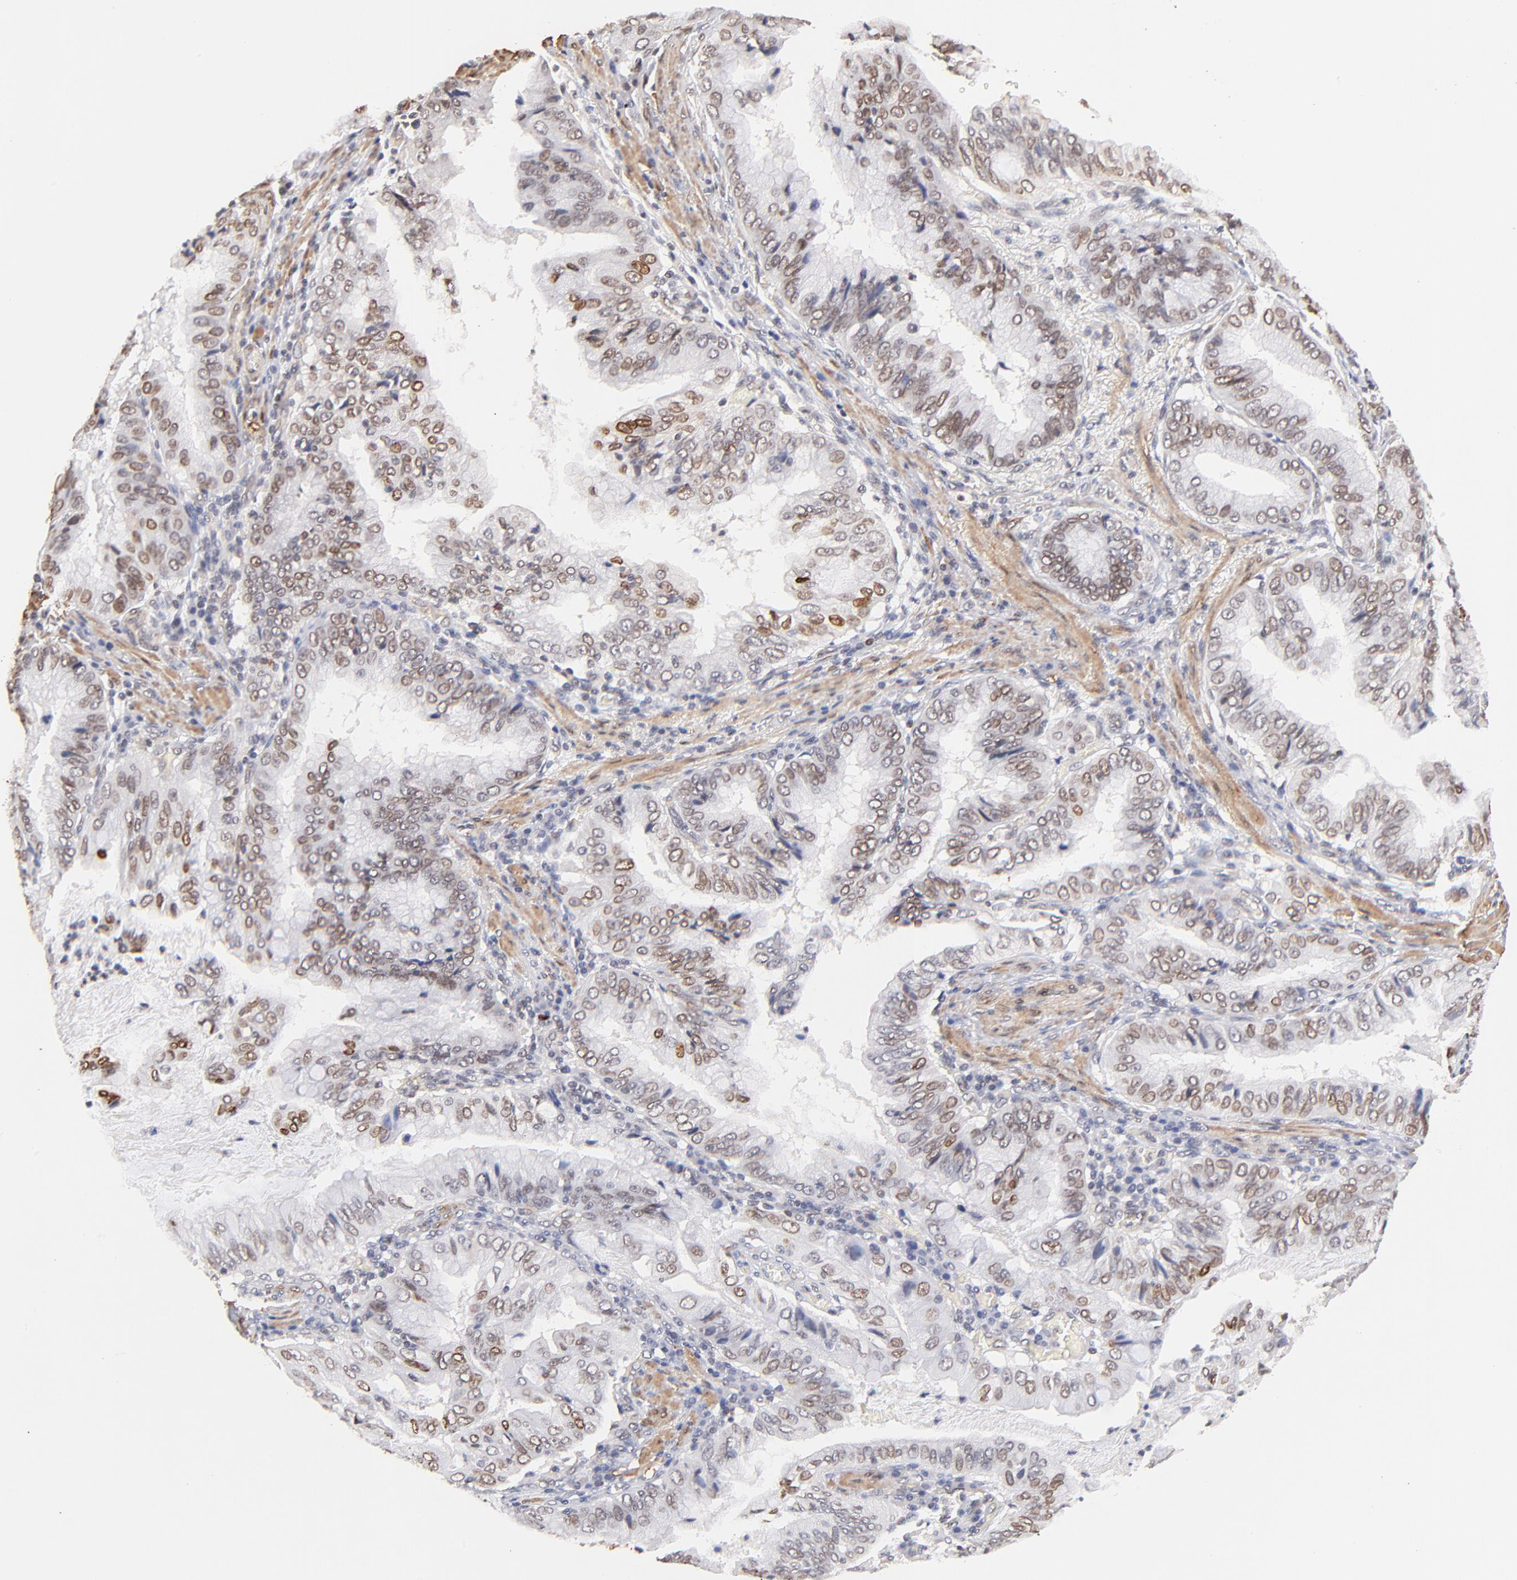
{"staining": {"intensity": "moderate", "quantity": "25%-75%", "location": "cytoplasmic/membranous,nuclear"}, "tissue": "stomach cancer", "cell_type": "Tumor cells", "image_type": "cancer", "snomed": [{"axis": "morphology", "description": "Adenocarcinoma, NOS"}, {"axis": "topography", "description": "Stomach, upper"}], "caption": "Human adenocarcinoma (stomach) stained with a protein marker reveals moderate staining in tumor cells.", "gene": "ZFP92", "patient": {"sex": "male", "age": 80}}